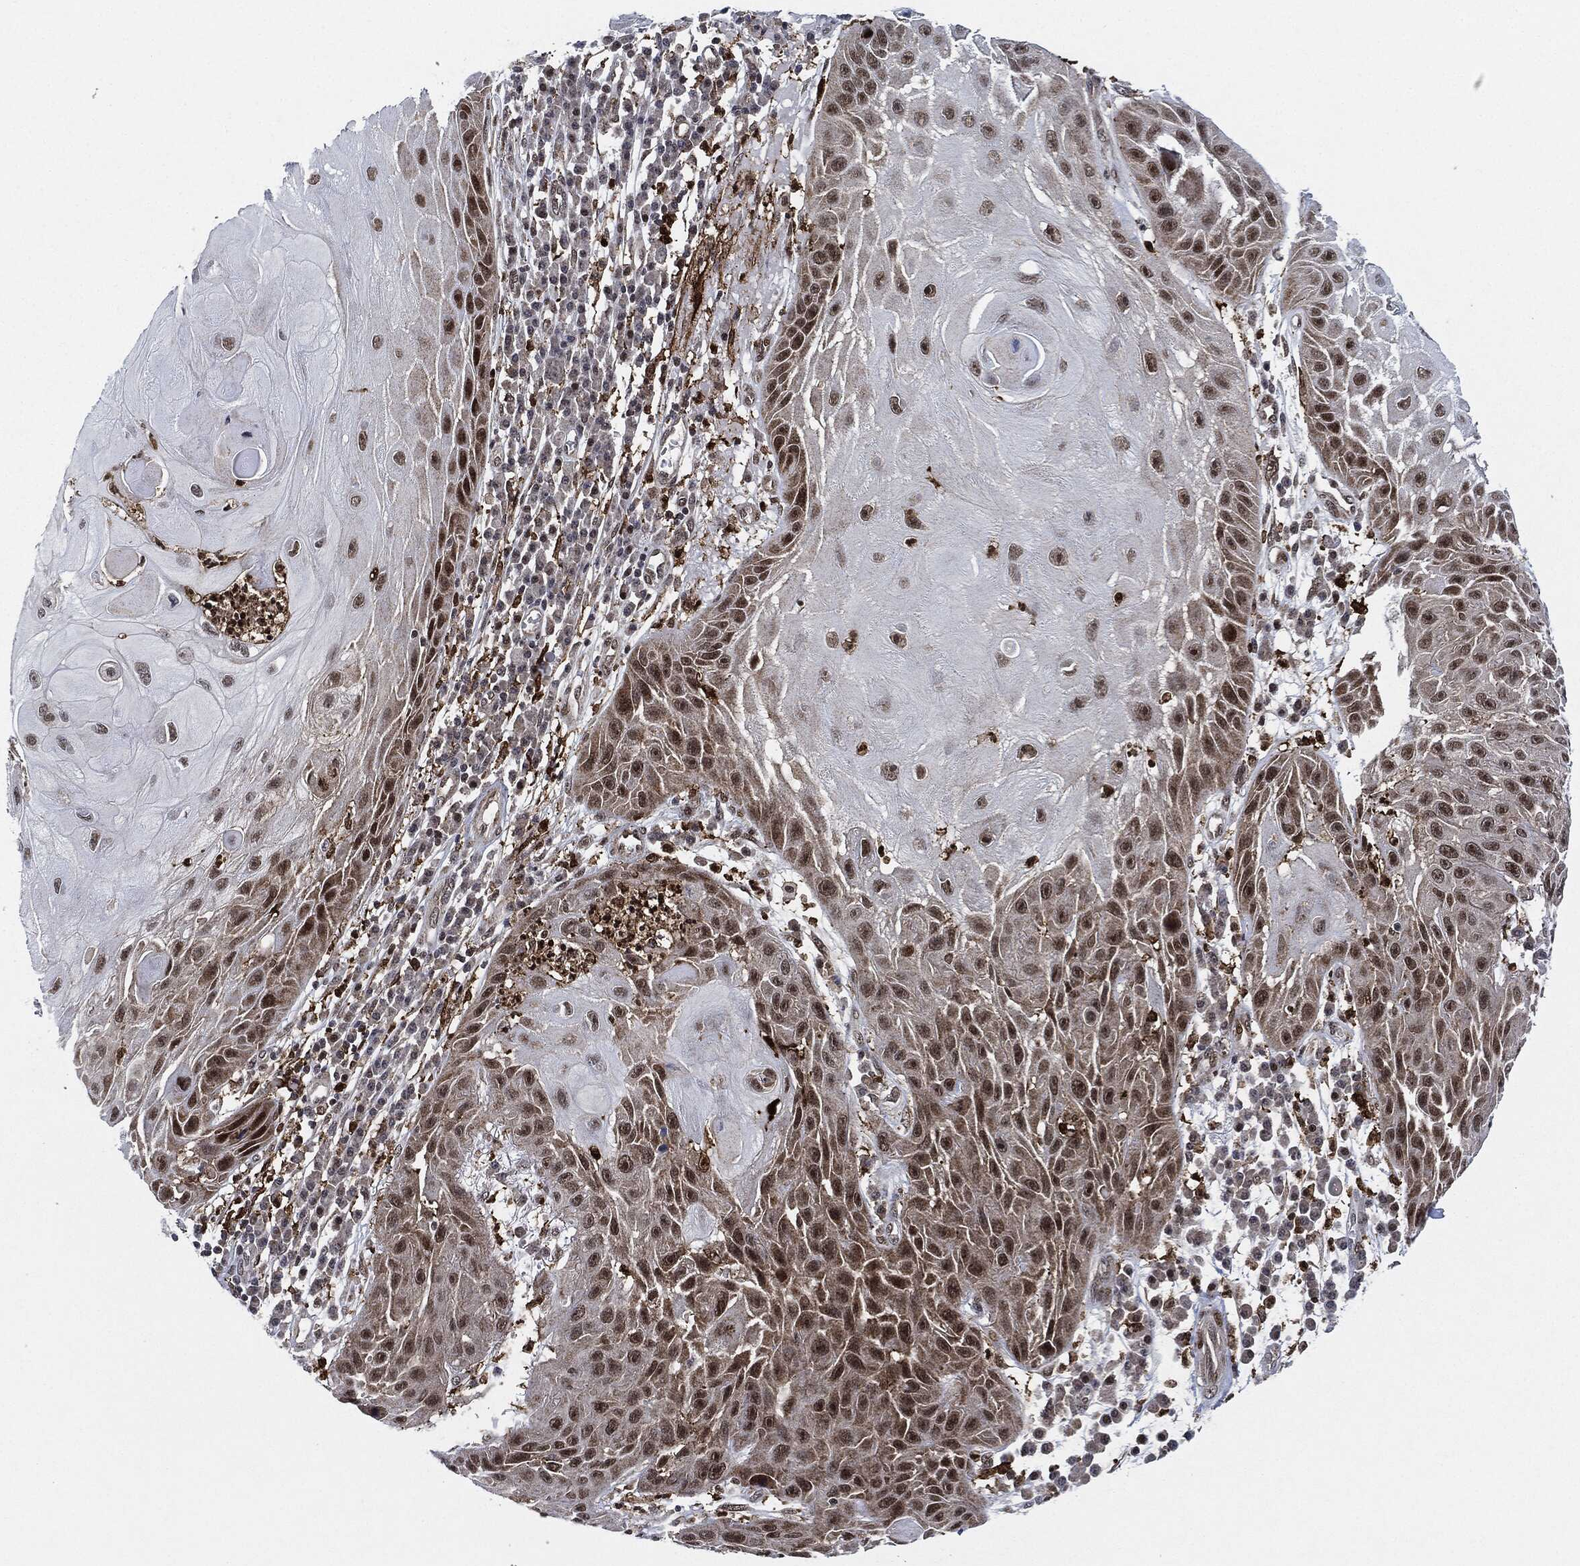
{"staining": {"intensity": "moderate", "quantity": "<25%", "location": "nuclear"}, "tissue": "skin cancer", "cell_type": "Tumor cells", "image_type": "cancer", "snomed": [{"axis": "morphology", "description": "Normal tissue, NOS"}, {"axis": "morphology", "description": "Squamous cell carcinoma, NOS"}, {"axis": "topography", "description": "Skin"}], "caption": "IHC (DAB) staining of human skin cancer demonstrates moderate nuclear protein expression in approximately <25% of tumor cells. Nuclei are stained in blue.", "gene": "NANOS3", "patient": {"sex": "male", "age": 79}}